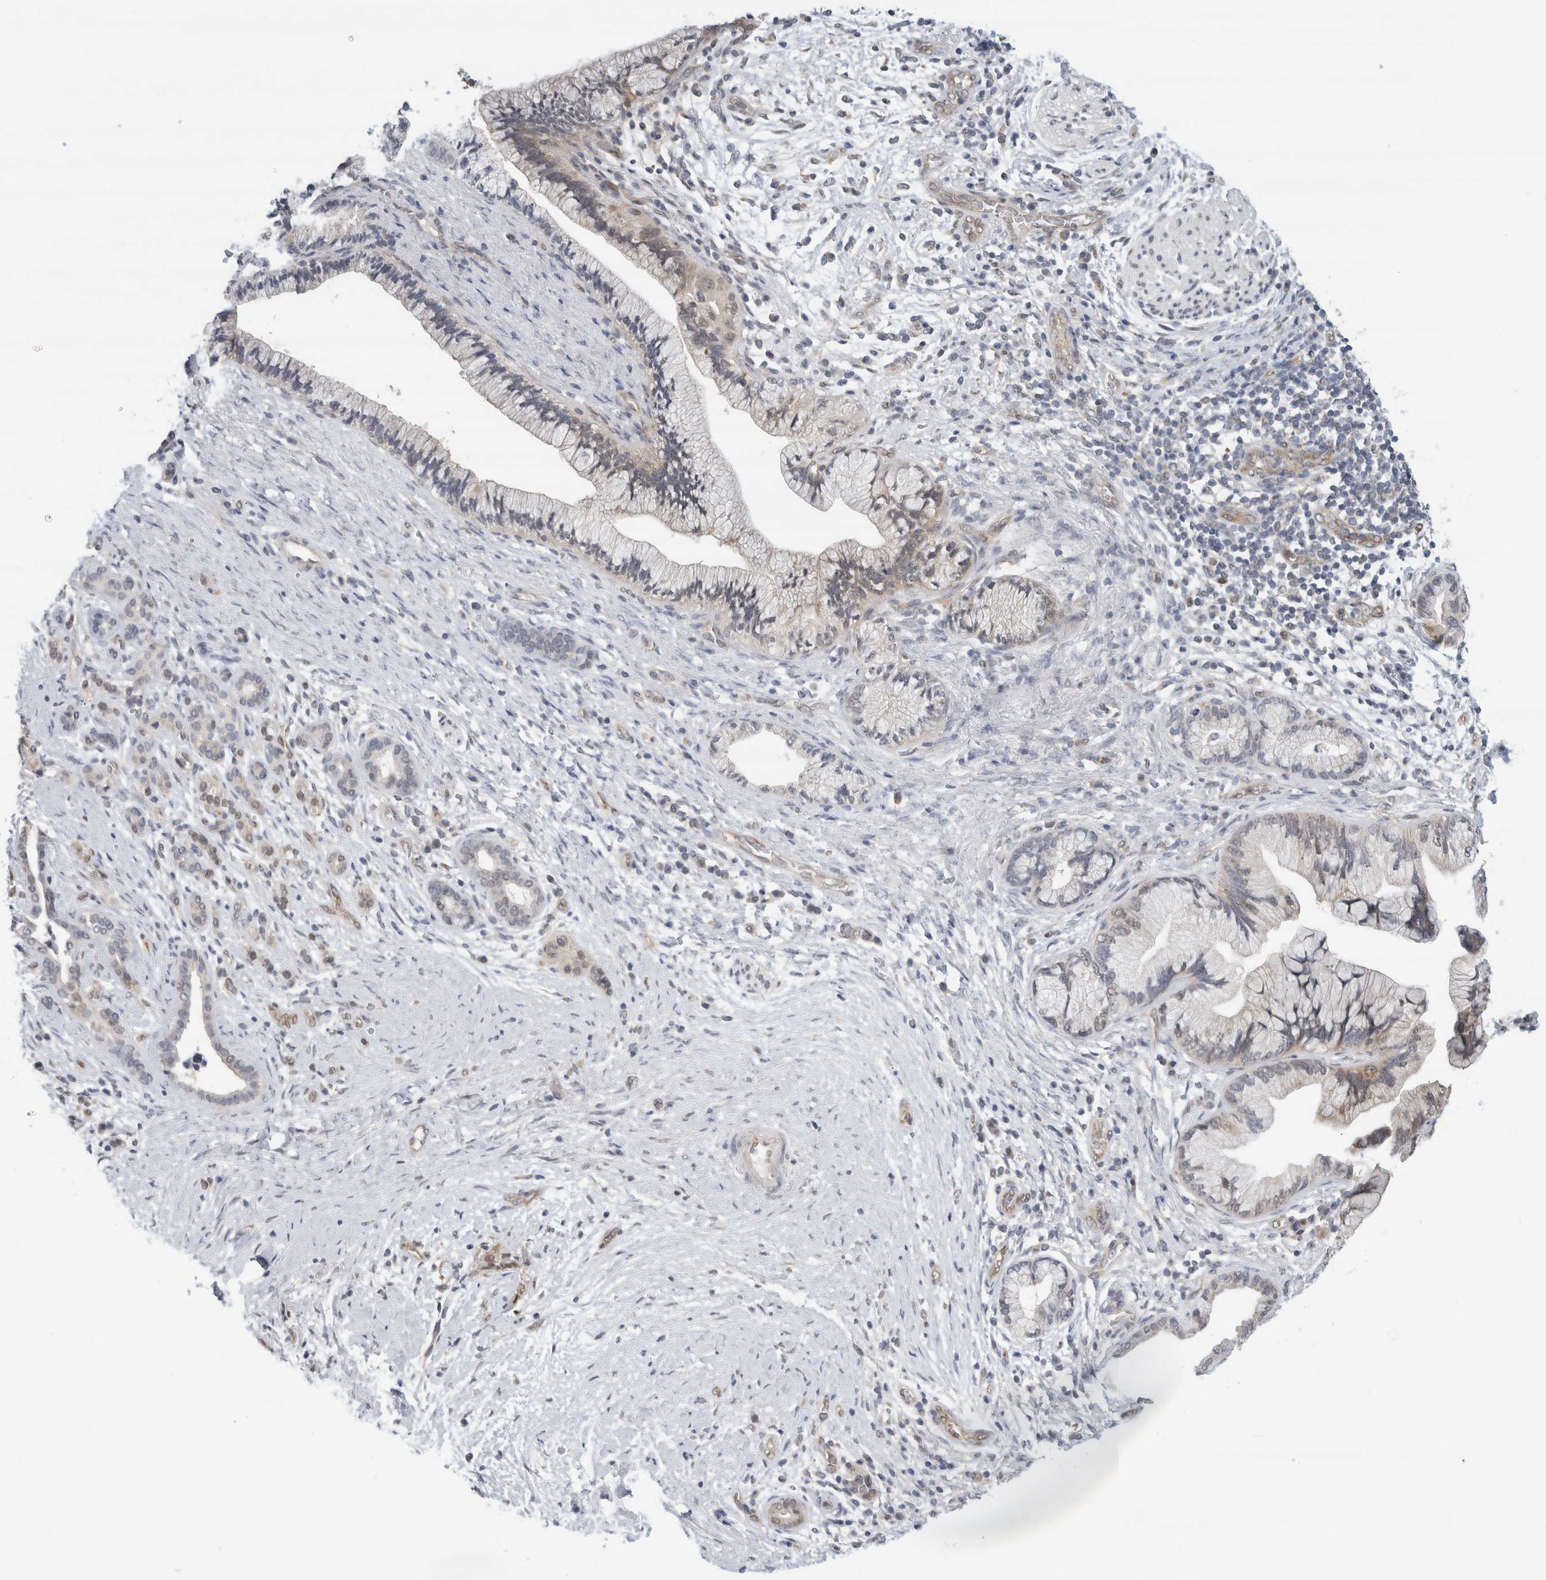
{"staining": {"intensity": "weak", "quantity": "<25%", "location": "nuclear"}, "tissue": "pancreatic cancer", "cell_type": "Tumor cells", "image_type": "cancer", "snomed": [{"axis": "morphology", "description": "Adenocarcinoma, NOS"}, {"axis": "topography", "description": "Pancreas"}], "caption": "A high-resolution image shows immunohistochemistry (IHC) staining of pancreatic cancer, which displays no significant staining in tumor cells. (Brightfield microscopy of DAB immunohistochemistry (IHC) at high magnification).", "gene": "EIF4G3", "patient": {"sex": "male", "age": 59}}